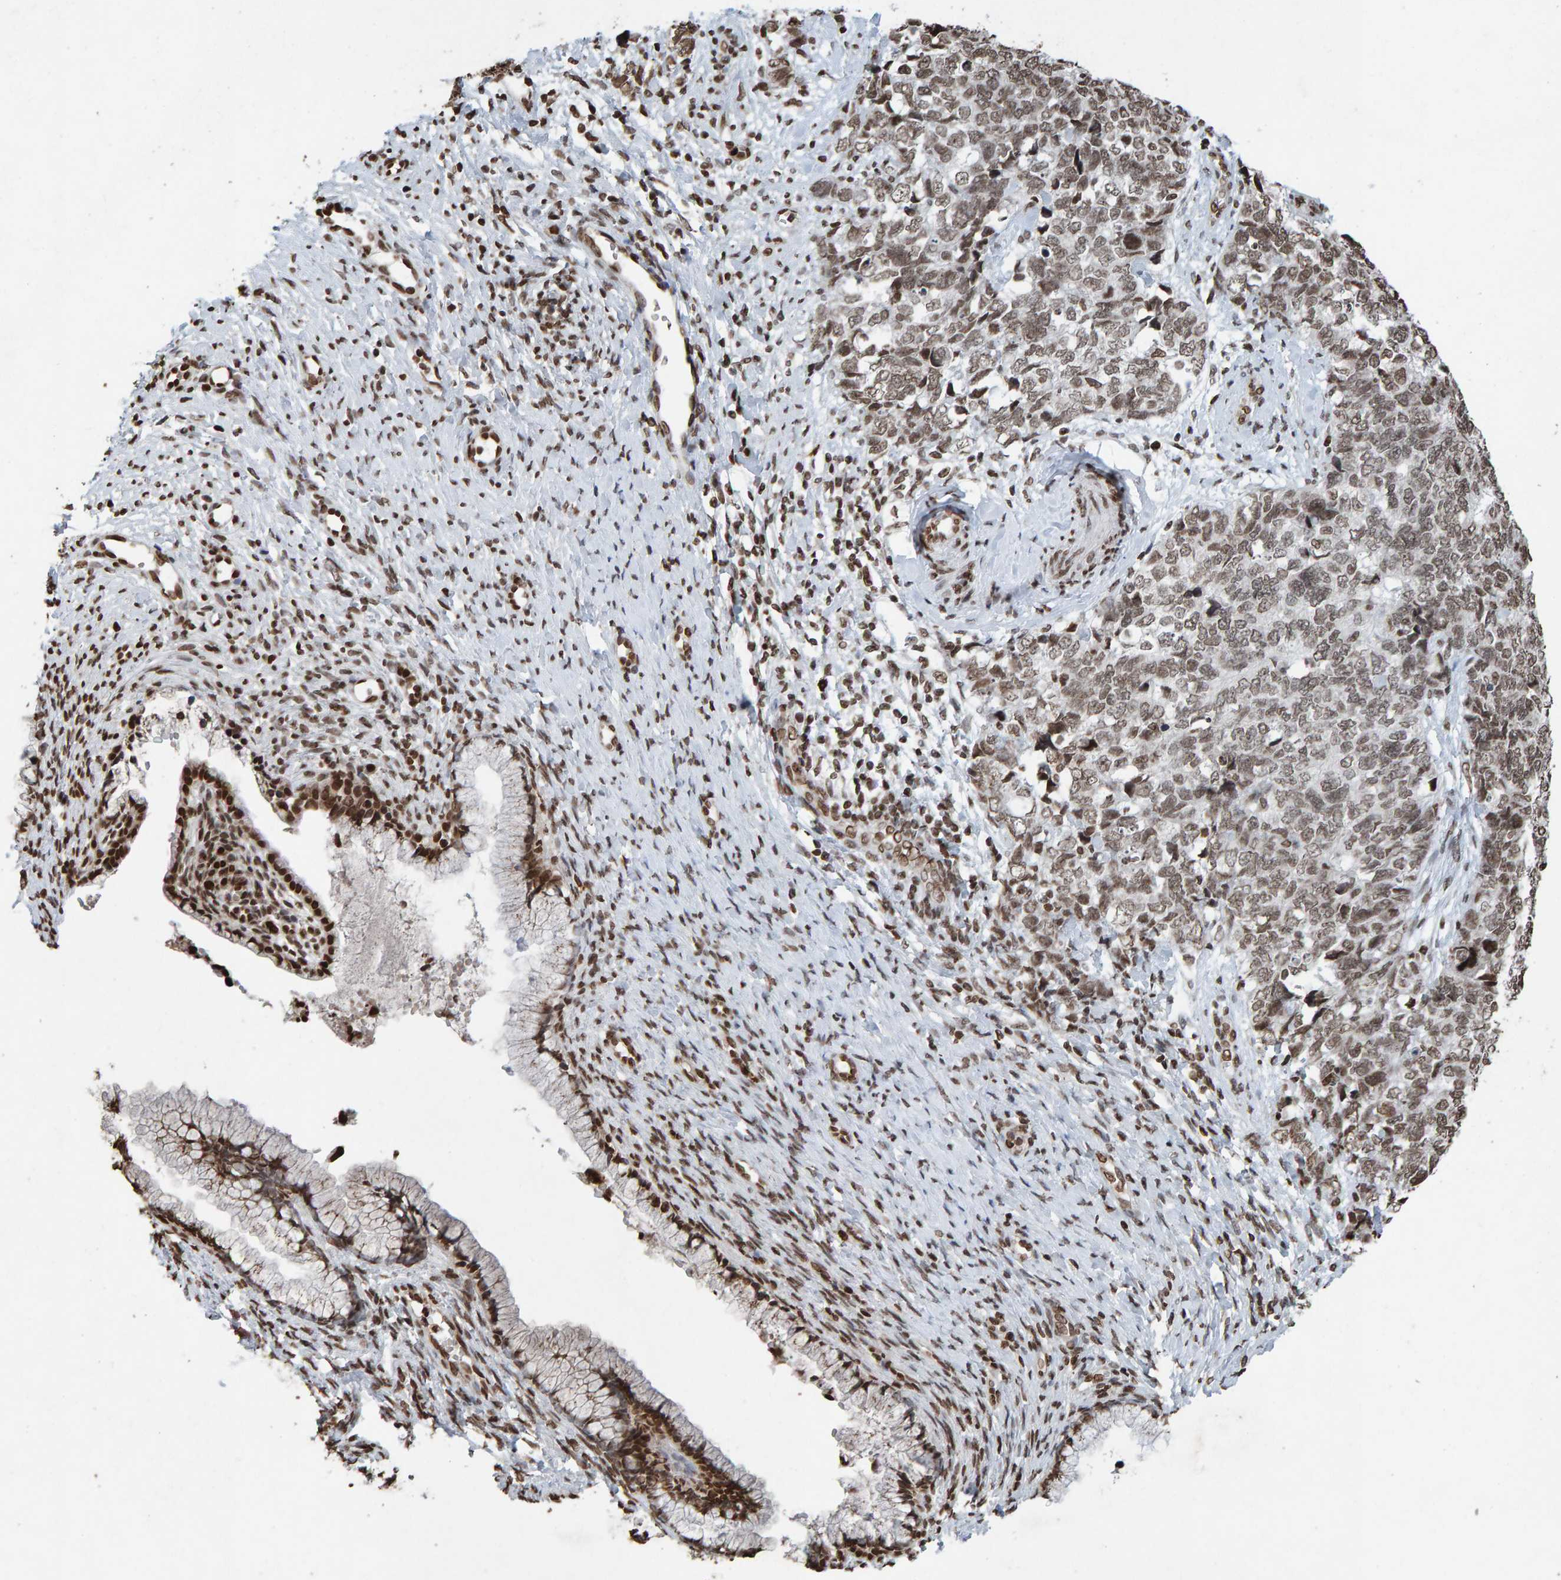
{"staining": {"intensity": "moderate", "quantity": "25%-75%", "location": "nuclear"}, "tissue": "cervical cancer", "cell_type": "Tumor cells", "image_type": "cancer", "snomed": [{"axis": "morphology", "description": "Squamous cell carcinoma, NOS"}, {"axis": "topography", "description": "Cervix"}], "caption": "This histopathology image exhibits squamous cell carcinoma (cervical) stained with immunohistochemistry (IHC) to label a protein in brown. The nuclear of tumor cells show moderate positivity for the protein. Nuclei are counter-stained blue.", "gene": "H2AZ1", "patient": {"sex": "female", "age": 63}}